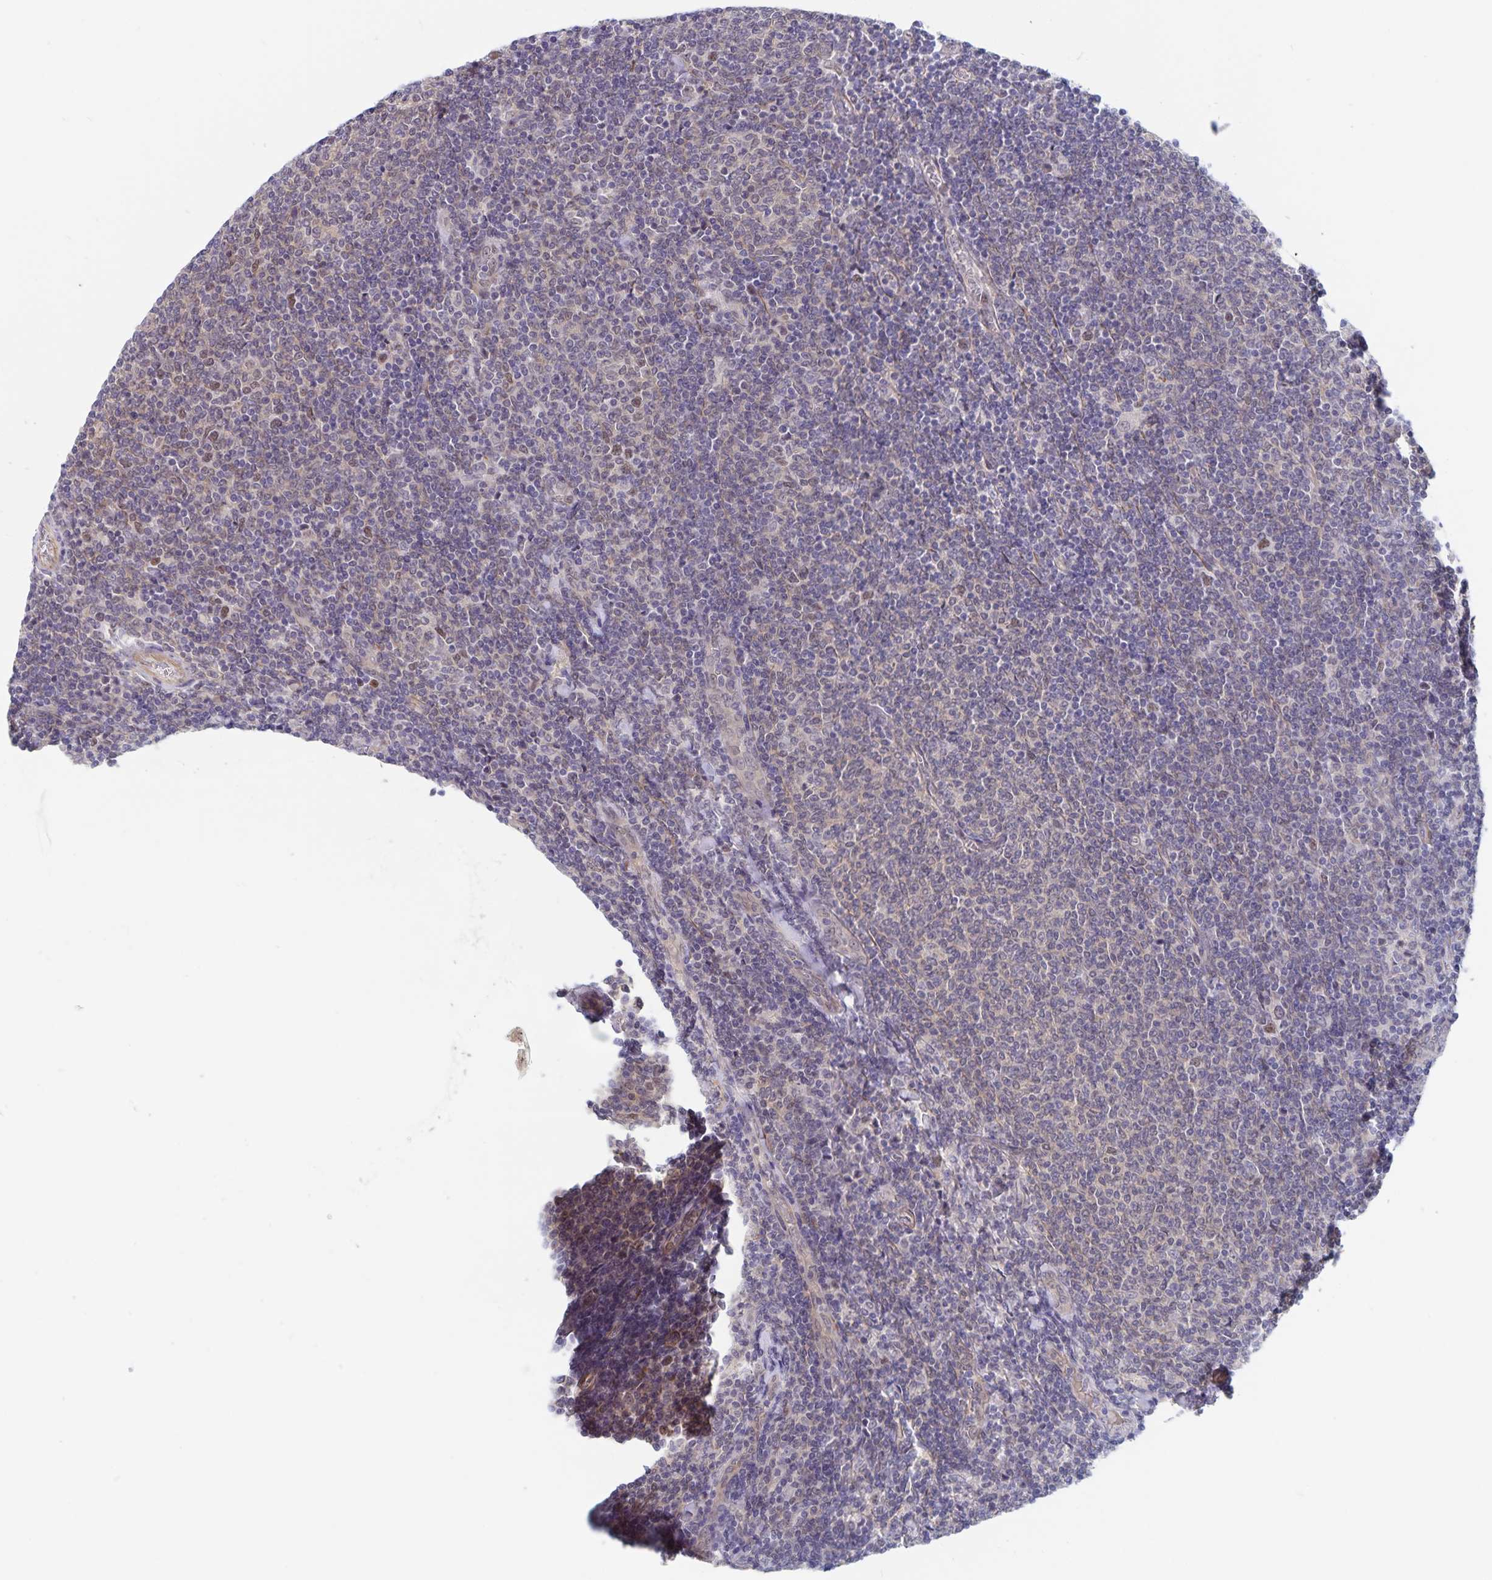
{"staining": {"intensity": "negative", "quantity": "none", "location": "none"}, "tissue": "lymphoma", "cell_type": "Tumor cells", "image_type": "cancer", "snomed": [{"axis": "morphology", "description": "Malignant lymphoma, non-Hodgkin's type, Low grade"}, {"axis": "topography", "description": "Lymph node"}], "caption": "The histopathology image exhibits no staining of tumor cells in lymphoma.", "gene": "BAG6", "patient": {"sex": "male", "age": 52}}